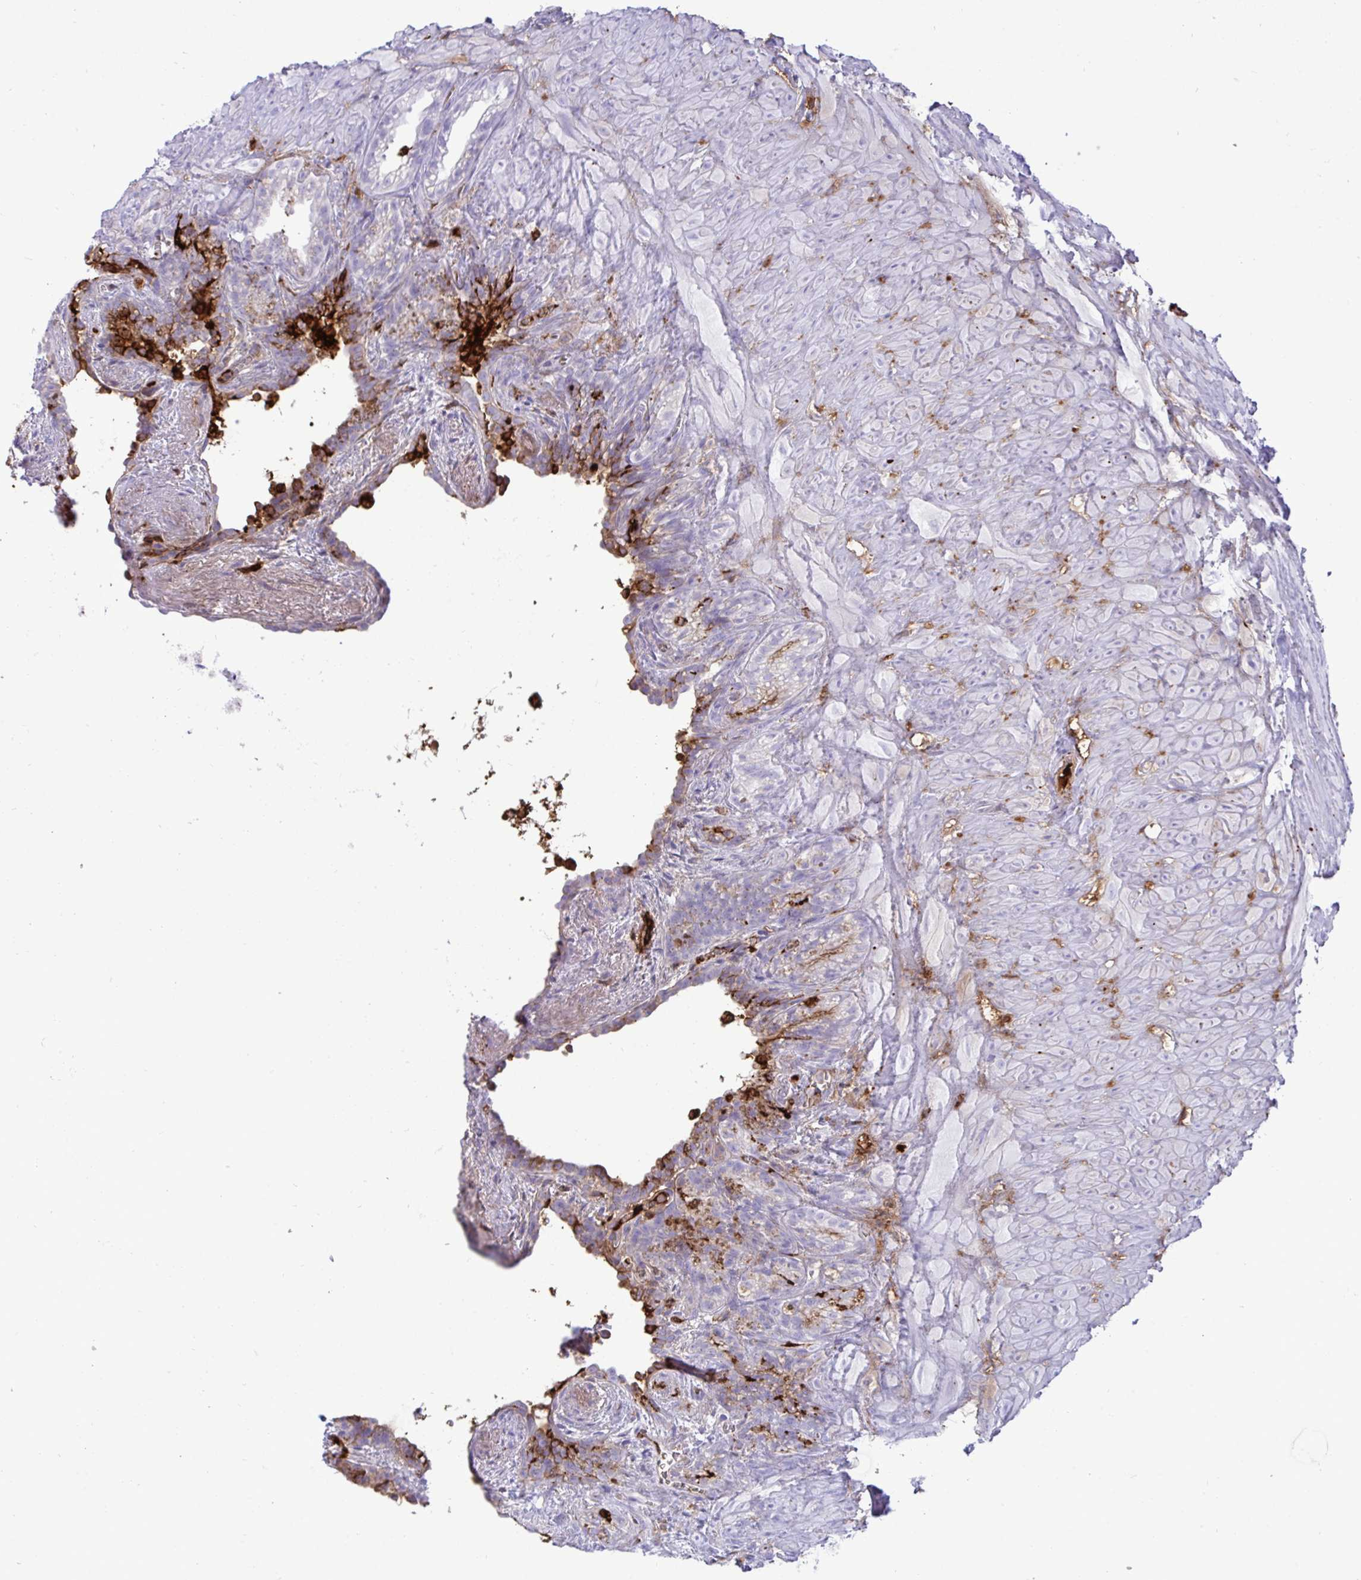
{"staining": {"intensity": "strong", "quantity": "<25%", "location": "cytoplasmic/membranous"}, "tissue": "seminal vesicle", "cell_type": "Glandular cells", "image_type": "normal", "snomed": [{"axis": "morphology", "description": "Normal tissue, NOS"}, {"axis": "topography", "description": "Seminal veicle"}], "caption": "A medium amount of strong cytoplasmic/membranous expression is seen in about <25% of glandular cells in normal seminal vesicle. The protein of interest is shown in brown color, while the nuclei are stained blue.", "gene": "F2", "patient": {"sex": "male", "age": 76}}